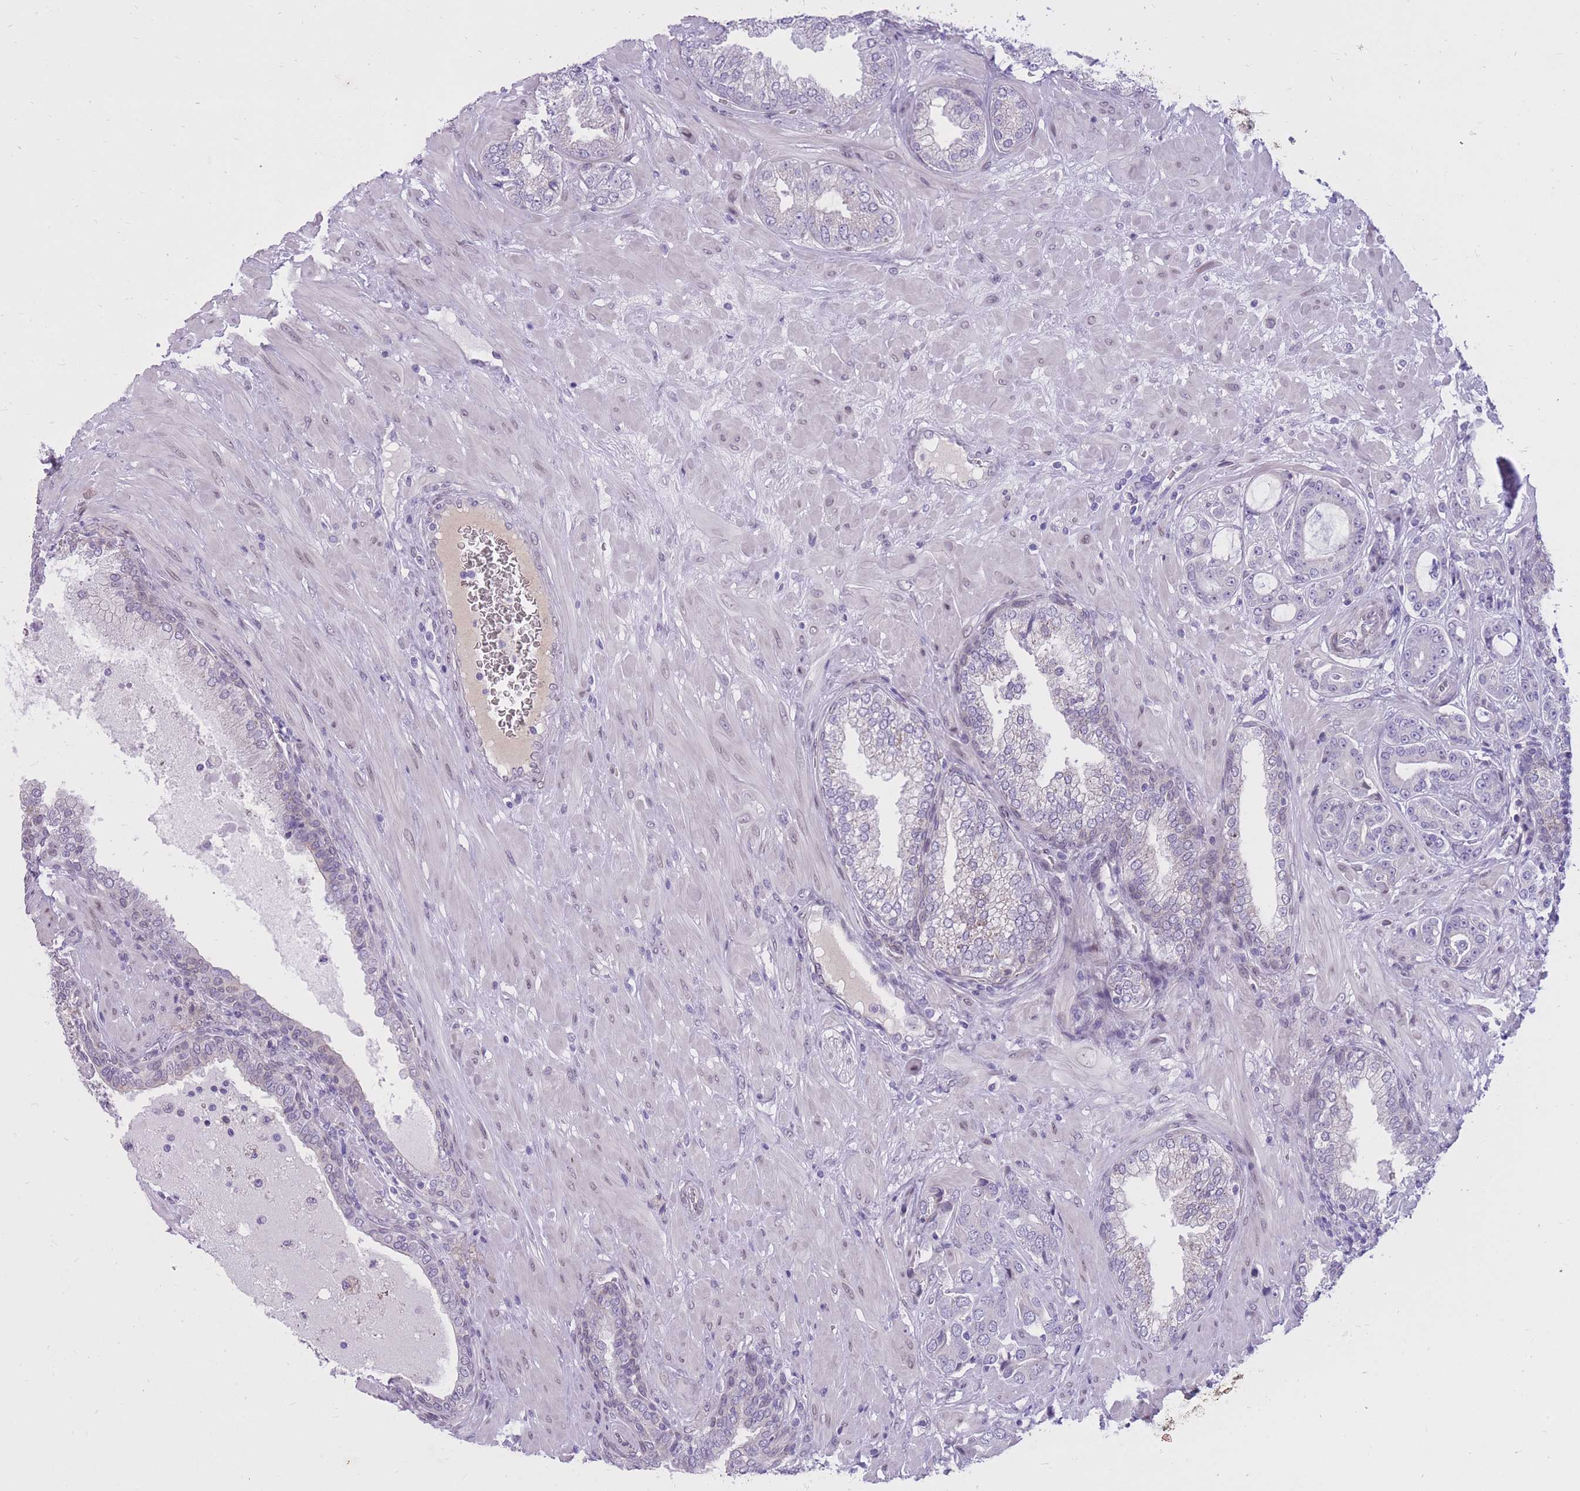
{"staining": {"intensity": "negative", "quantity": "none", "location": "none"}, "tissue": "prostate cancer", "cell_type": "Tumor cells", "image_type": "cancer", "snomed": [{"axis": "morphology", "description": "Adenocarcinoma, High grade"}, {"axis": "topography", "description": "Prostate"}], "caption": "A histopathology image of prostate cancer stained for a protein demonstrates no brown staining in tumor cells.", "gene": "HOOK2", "patient": {"sex": "male", "age": 55}}